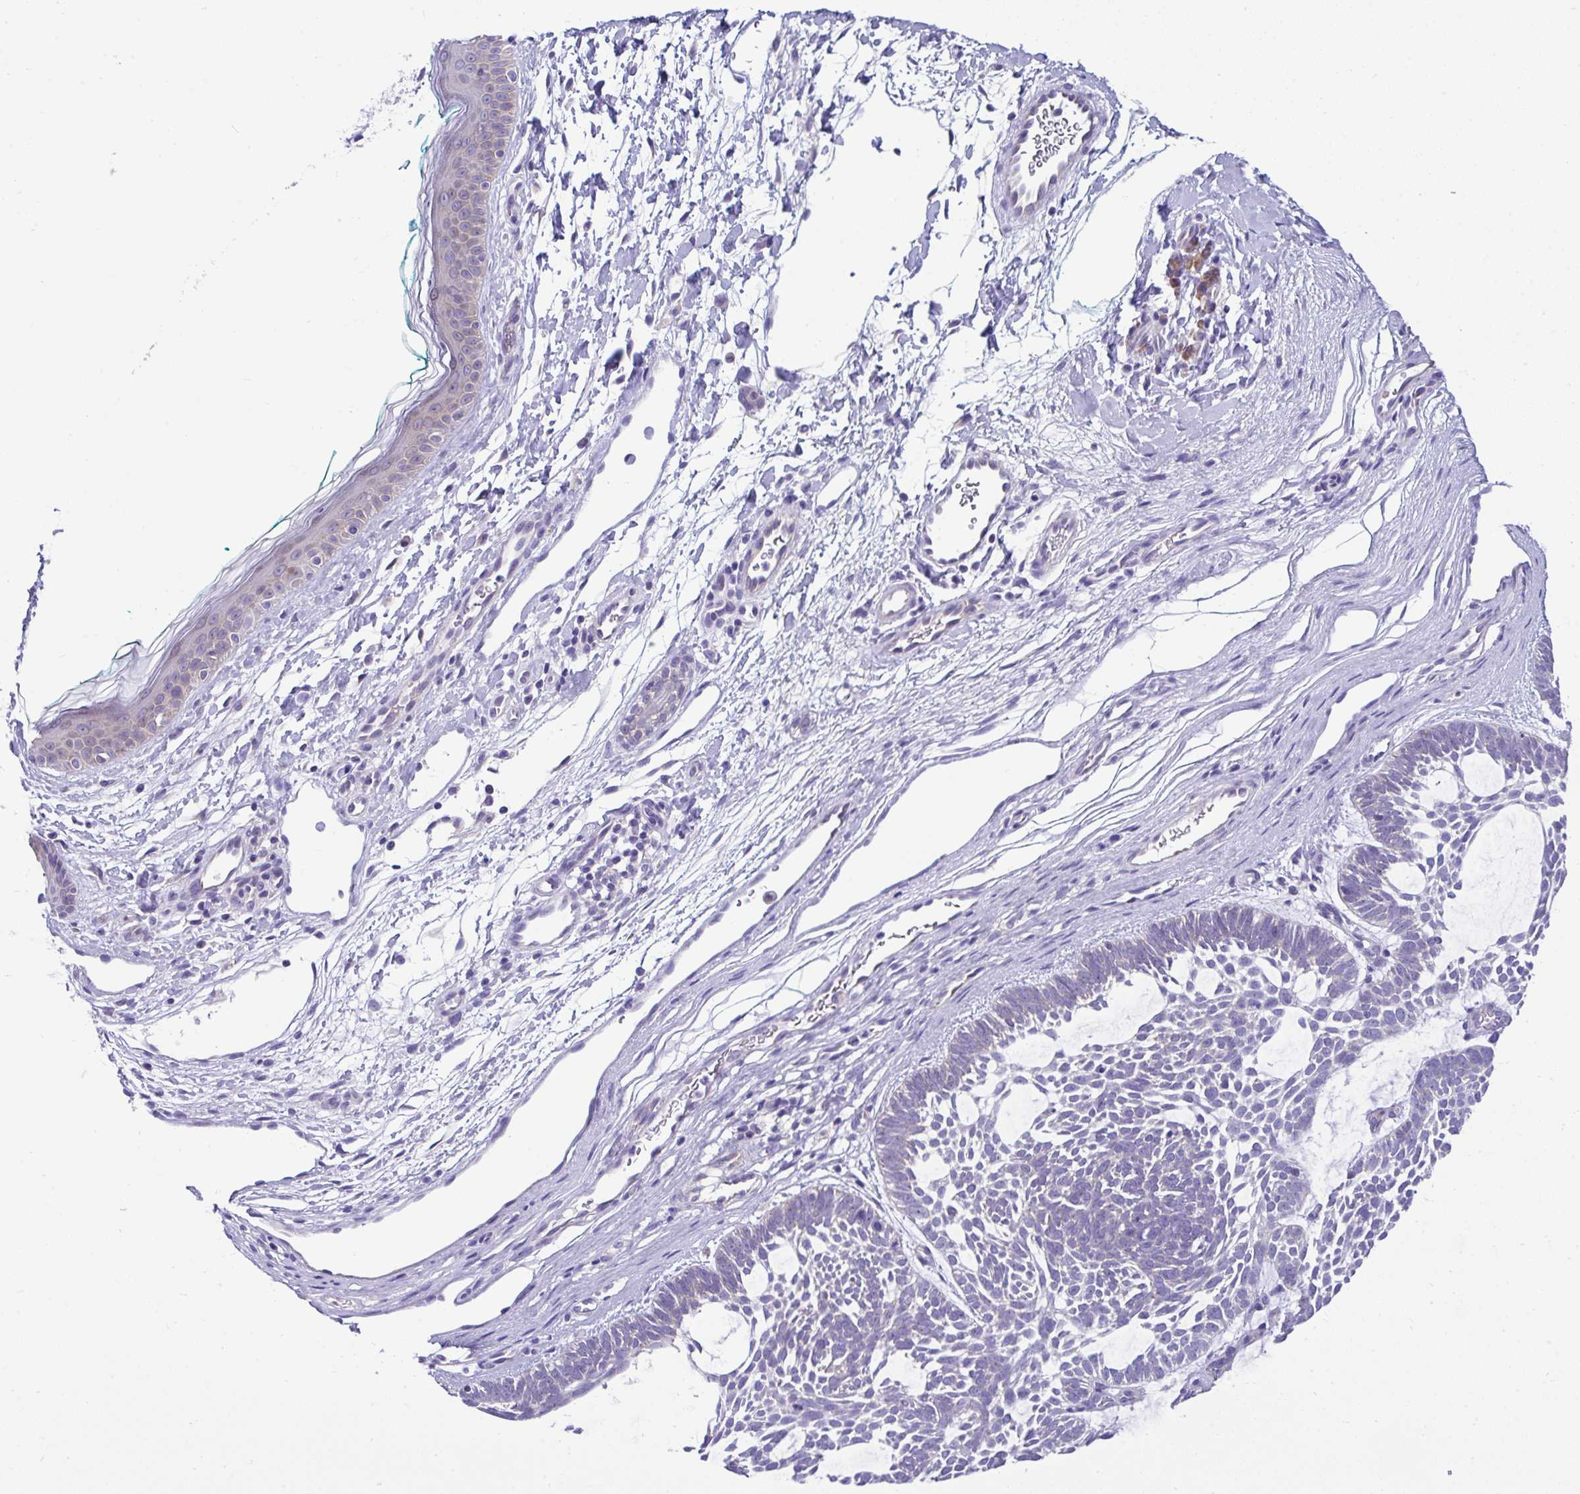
{"staining": {"intensity": "negative", "quantity": "none", "location": "none"}, "tissue": "skin cancer", "cell_type": "Tumor cells", "image_type": "cancer", "snomed": [{"axis": "morphology", "description": "Basal cell carcinoma"}, {"axis": "topography", "description": "Skin"}, {"axis": "topography", "description": "Skin of face"}], "caption": "The micrograph displays no staining of tumor cells in skin basal cell carcinoma.", "gene": "RPL7", "patient": {"sex": "male", "age": 83}}